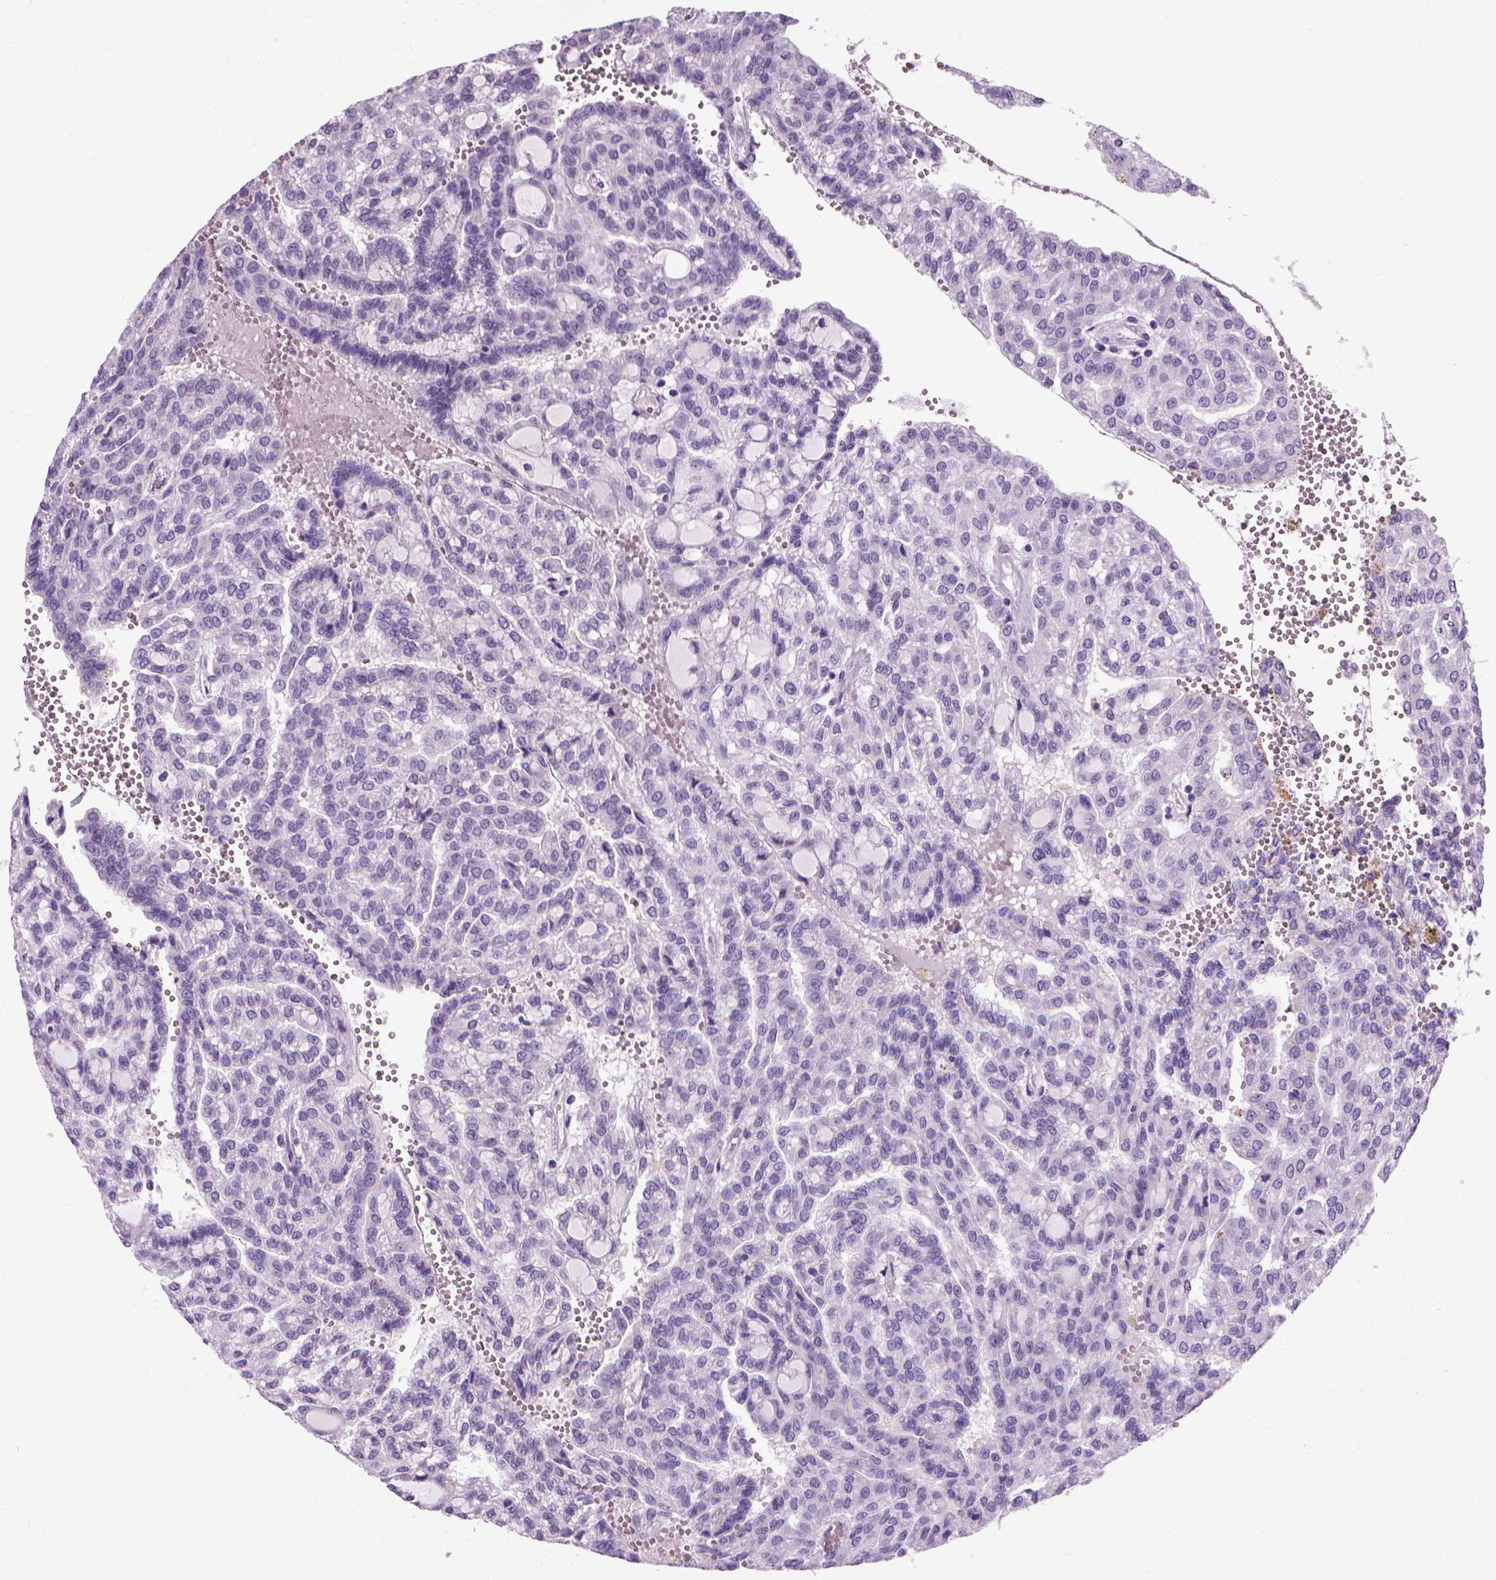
{"staining": {"intensity": "negative", "quantity": "none", "location": "none"}, "tissue": "renal cancer", "cell_type": "Tumor cells", "image_type": "cancer", "snomed": [{"axis": "morphology", "description": "Adenocarcinoma, NOS"}, {"axis": "topography", "description": "Kidney"}], "caption": "Image shows no protein positivity in tumor cells of adenocarcinoma (renal) tissue.", "gene": "MZB1", "patient": {"sex": "male", "age": 63}}